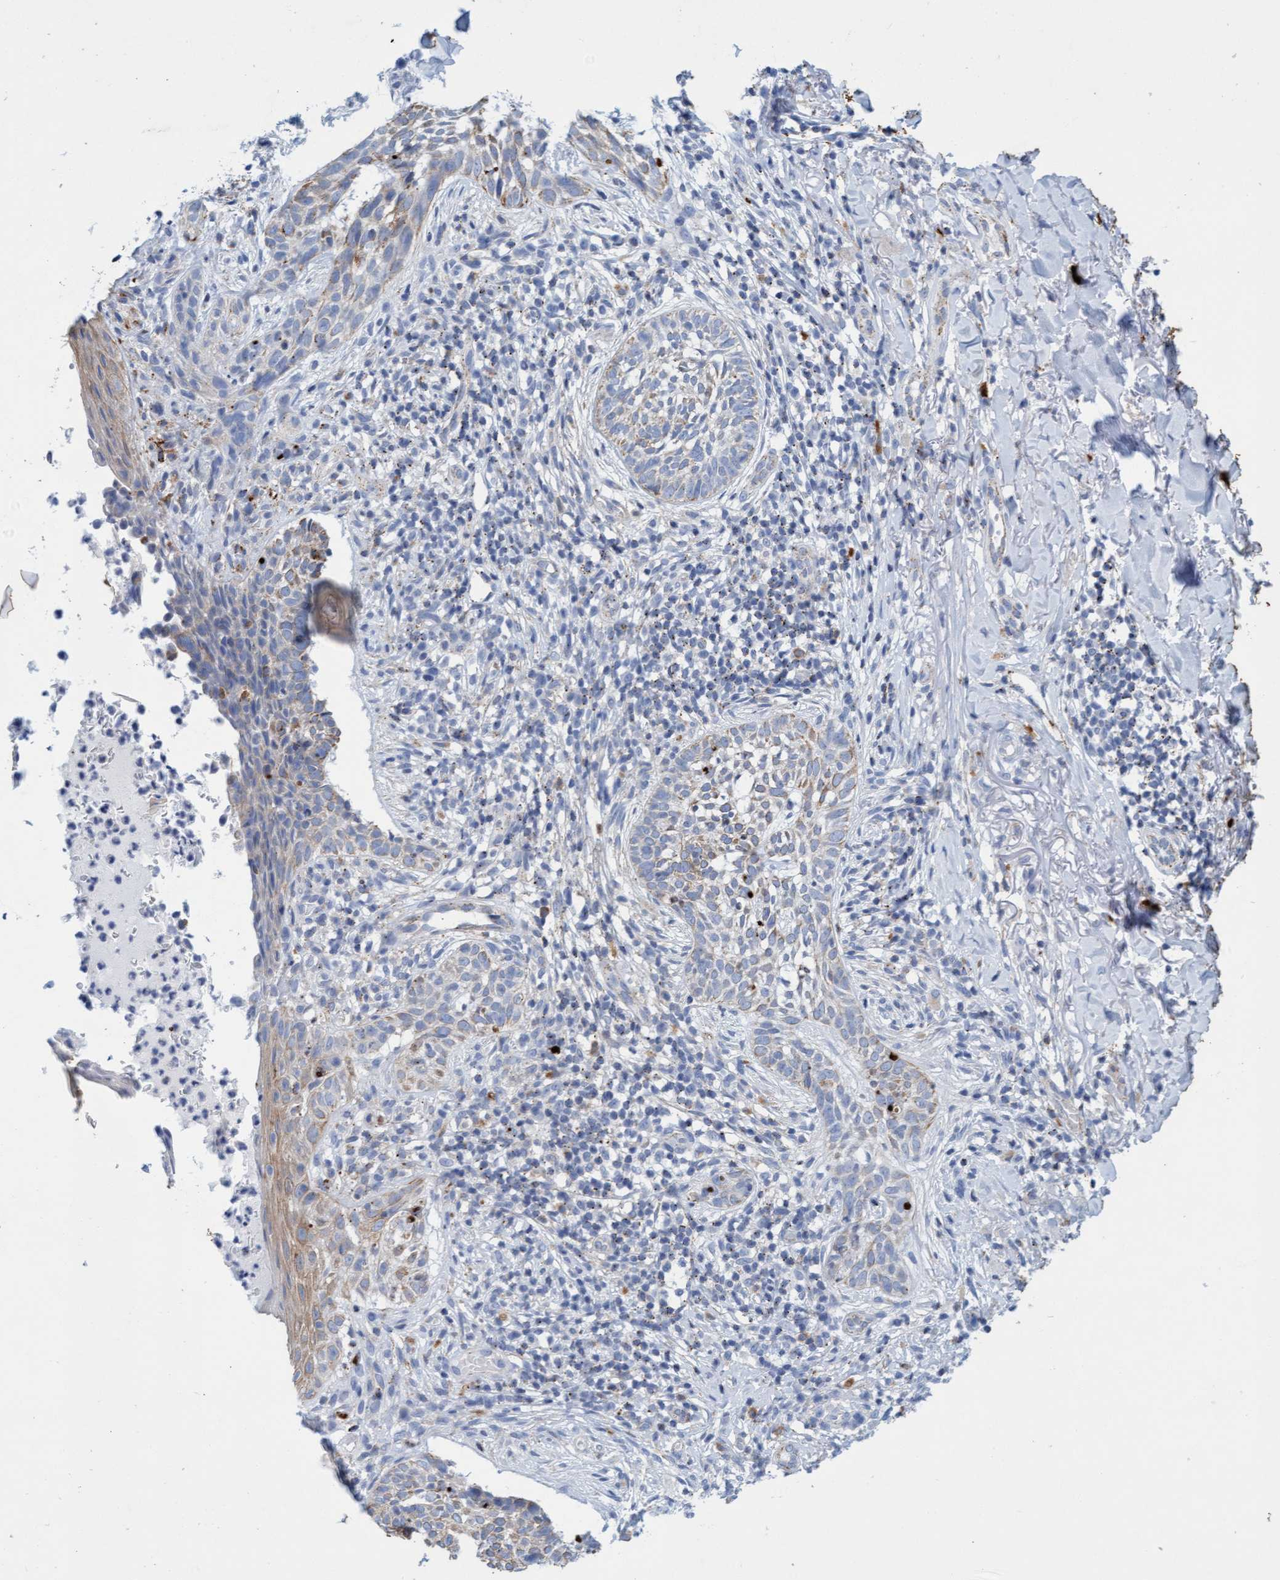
{"staining": {"intensity": "weak", "quantity": "25%-75%", "location": "cytoplasmic/membranous"}, "tissue": "skin cancer", "cell_type": "Tumor cells", "image_type": "cancer", "snomed": [{"axis": "morphology", "description": "Normal tissue, NOS"}, {"axis": "morphology", "description": "Basal cell carcinoma"}, {"axis": "topography", "description": "Skin"}], "caption": "Immunohistochemical staining of skin cancer displays weak cytoplasmic/membranous protein staining in about 25%-75% of tumor cells.", "gene": "SGSH", "patient": {"sex": "male", "age": 67}}